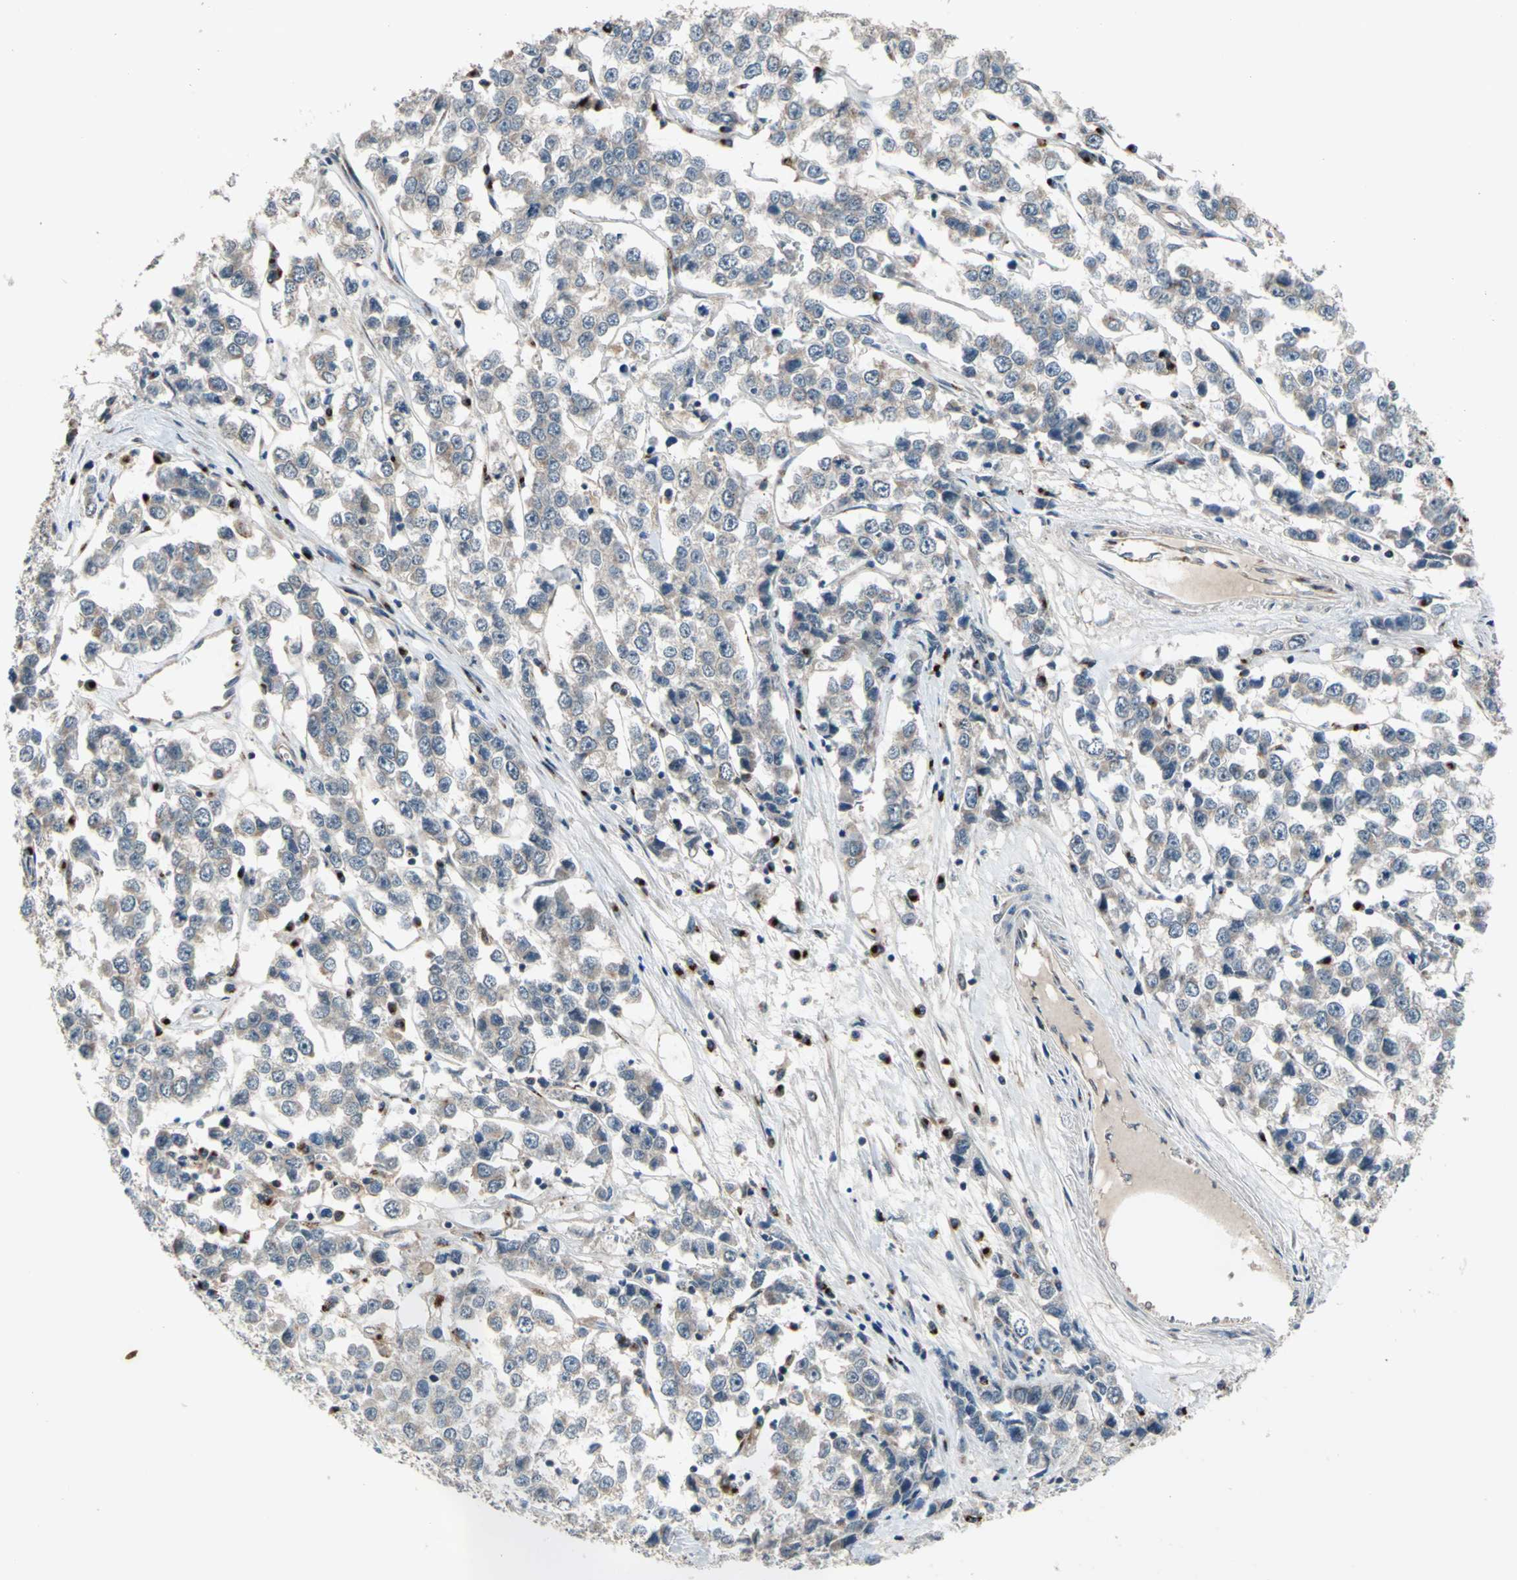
{"staining": {"intensity": "moderate", "quantity": ">75%", "location": "cytoplasmic/membranous"}, "tissue": "testis cancer", "cell_type": "Tumor cells", "image_type": "cancer", "snomed": [{"axis": "morphology", "description": "Seminoma, NOS"}, {"axis": "morphology", "description": "Carcinoma, Embryonal, NOS"}, {"axis": "topography", "description": "Testis"}], "caption": "Testis cancer stained with immunohistochemistry demonstrates moderate cytoplasmic/membranous positivity in about >75% of tumor cells. The staining was performed using DAB, with brown indicating positive protein expression. Nuclei are stained blue with hematoxylin.", "gene": "NFKBIE", "patient": {"sex": "male", "age": 52}}